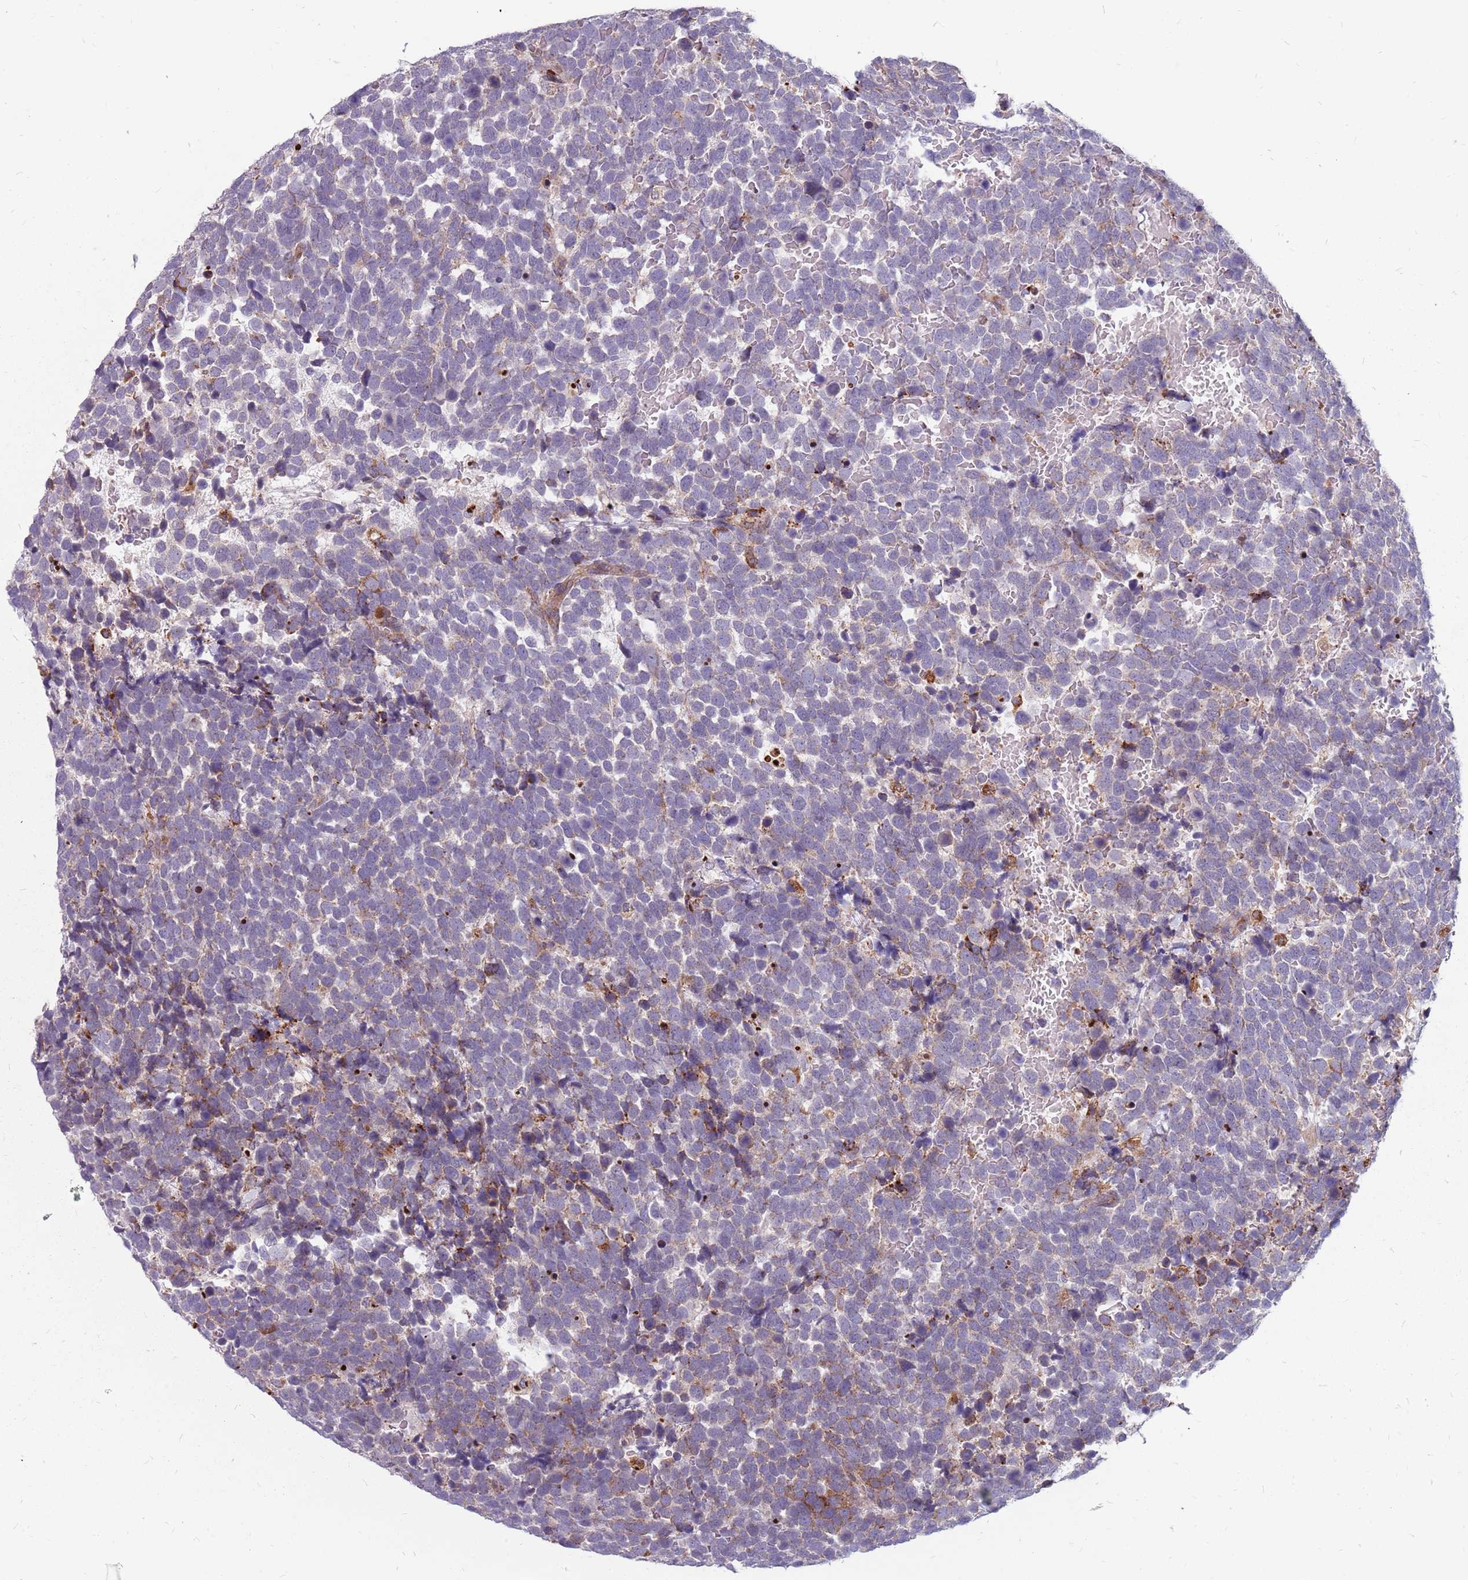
{"staining": {"intensity": "weak", "quantity": "<25%", "location": "cytoplasmic/membranous"}, "tissue": "urothelial cancer", "cell_type": "Tumor cells", "image_type": "cancer", "snomed": [{"axis": "morphology", "description": "Urothelial carcinoma, High grade"}, {"axis": "topography", "description": "Urinary bladder"}], "caption": "This is an immunohistochemistry (IHC) photomicrograph of human urothelial carcinoma (high-grade). There is no staining in tumor cells.", "gene": "NME4", "patient": {"sex": "female", "age": 82}}